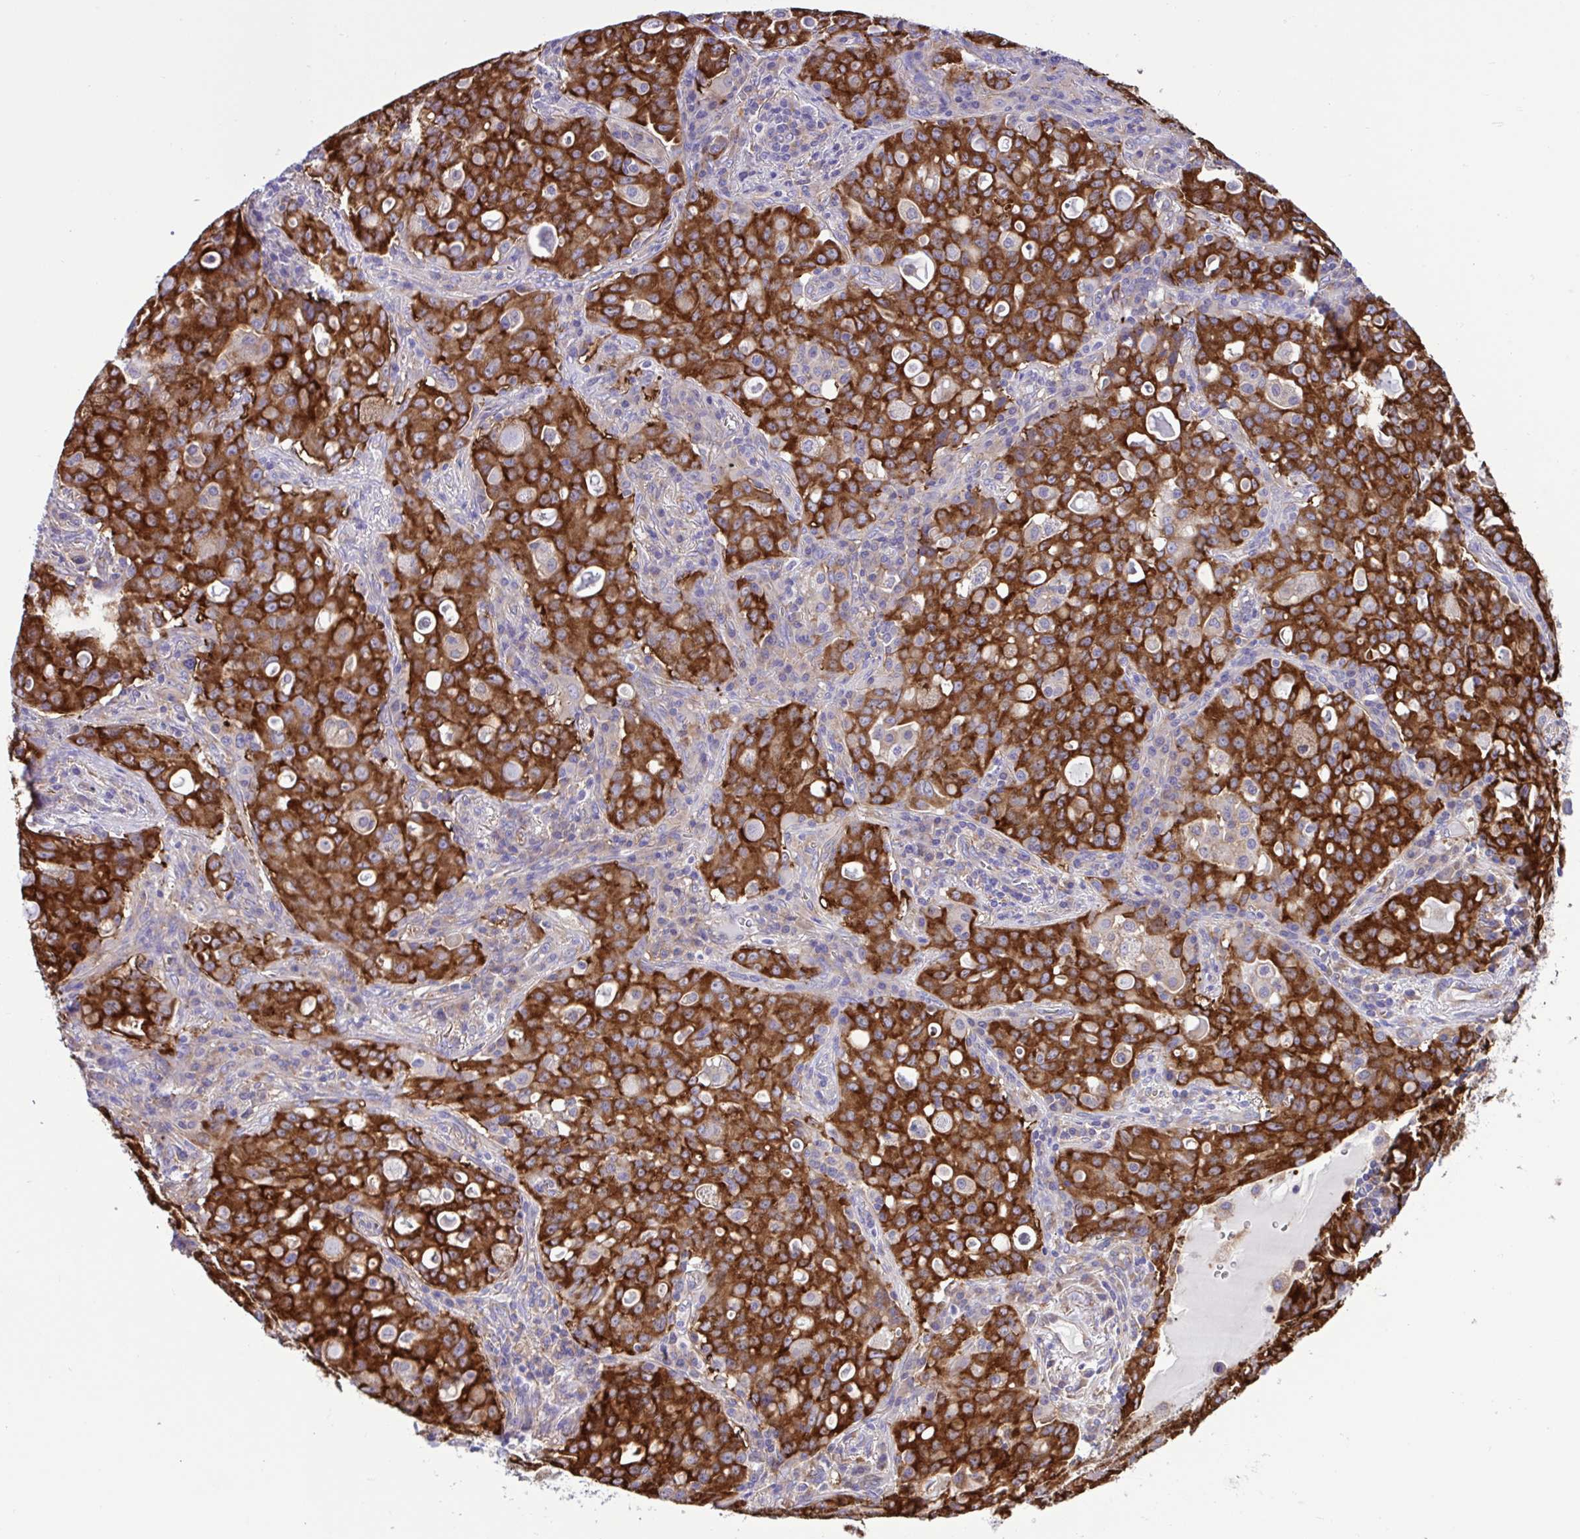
{"staining": {"intensity": "strong", "quantity": ">75%", "location": "cytoplasmic/membranous"}, "tissue": "lung cancer", "cell_type": "Tumor cells", "image_type": "cancer", "snomed": [{"axis": "morphology", "description": "Adenocarcinoma, NOS"}, {"axis": "topography", "description": "Lung"}], "caption": "A high amount of strong cytoplasmic/membranous positivity is identified in approximately >75% of tumor cells in lung cancer tissue. Nuclei are stained in blue.", "gene": "OR51M1", "patient": {"sex": "female", "age": 44}}